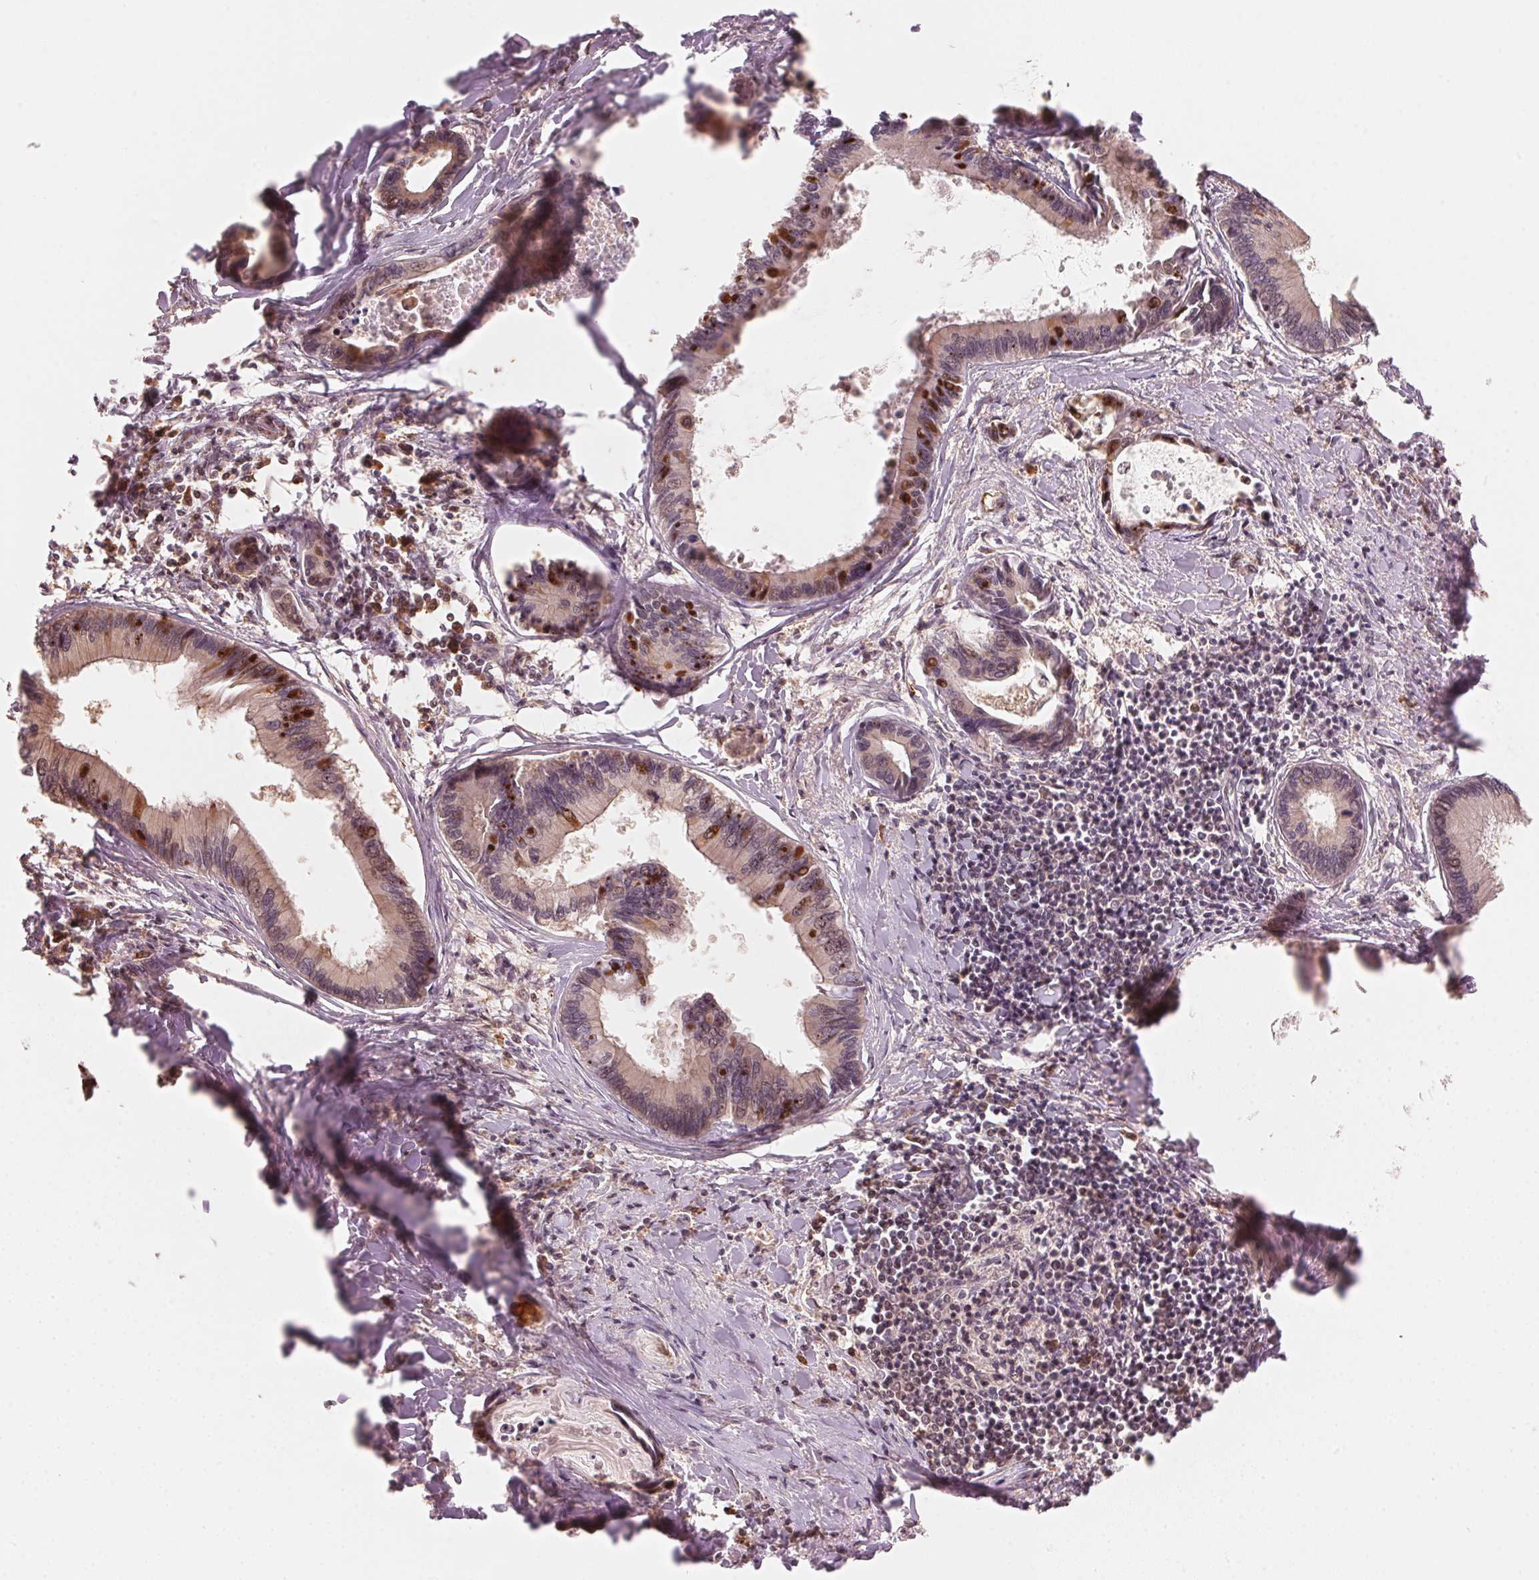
{"staining": {"intensity": "moderate", "quantity": "<25%", "location": "cytoplasmic/membranous,nuclear"}, "tissue": "liver cancer", "cell_type": "Tumor cells", "image_type": "cancer", "snomed": [{"axis": "morphology", "description": "Cholangiocarcinoma"}, {"axis": "topography", "description": "Liver"}], "caption": "An image showing moderate cytoplasmic/membranous and nuclear expression in about <25% of tumor cells in liver cancer, as visualized by brown immunohistochemical staining.", "gene": "PRKN", "patient": {"sex": "male", "age": 66}}